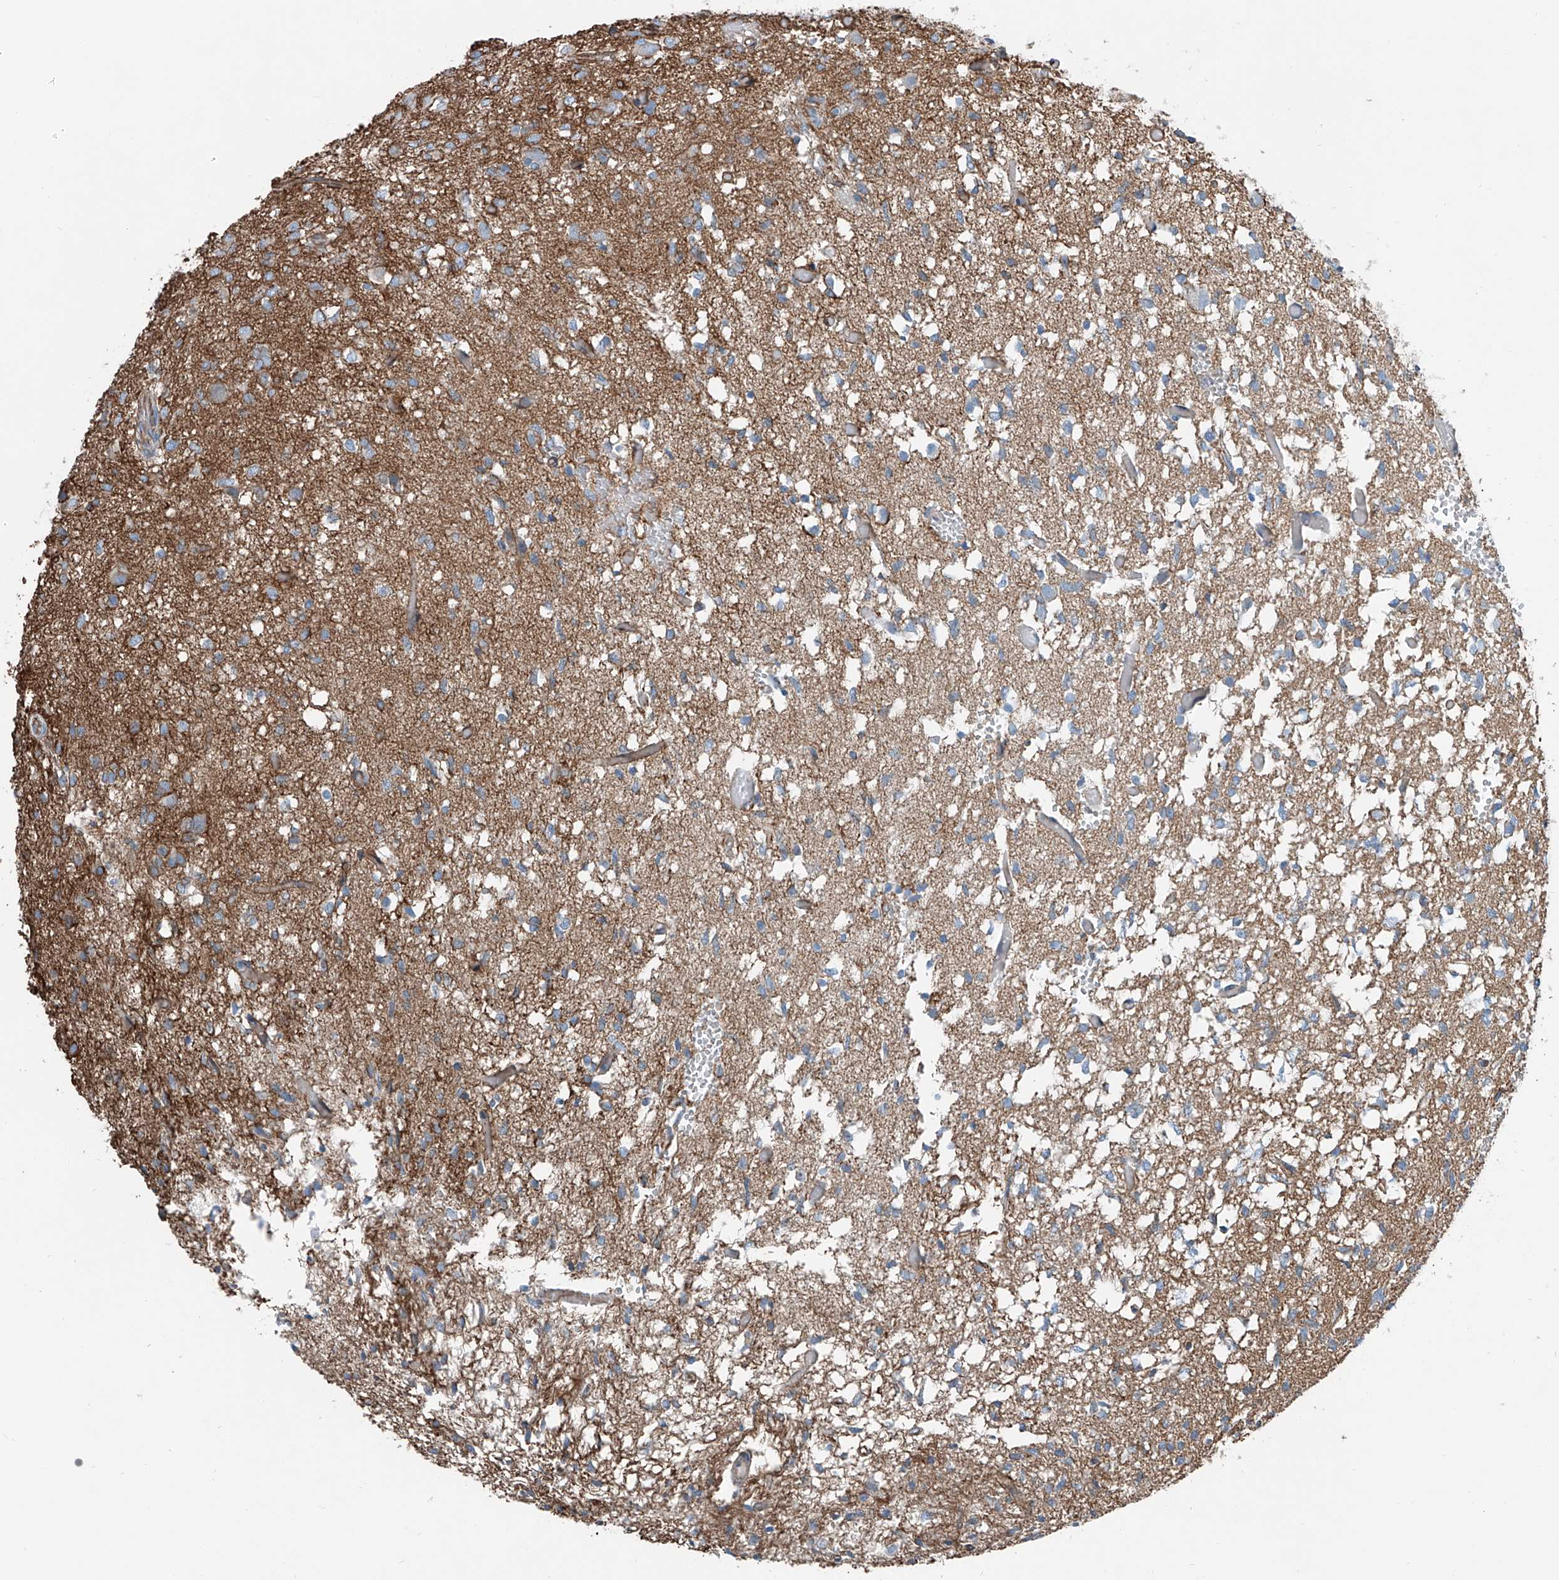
{"staining": {"intensity": "moderate", "quantity": "<25%", "location": "cytoplasmic/membranous"}, "tissue": "glioma", "cell_type": "Tumor cells", "image_type": "cancer", "snomed": [{"axis": "morphology", "description": "Glioma, malignant, High grade"}, {"axis": "topography", "description": "Brain"}], "caption": "Approximately <25% of tumor cells in human malignant glioma (high-grade) show moderate cytoplasmic/membranous protein positivity as visualized by brown immunohistochemical staining.", "gene": "THEMIS2", "patient": {"sex": "female", "age": 59}}